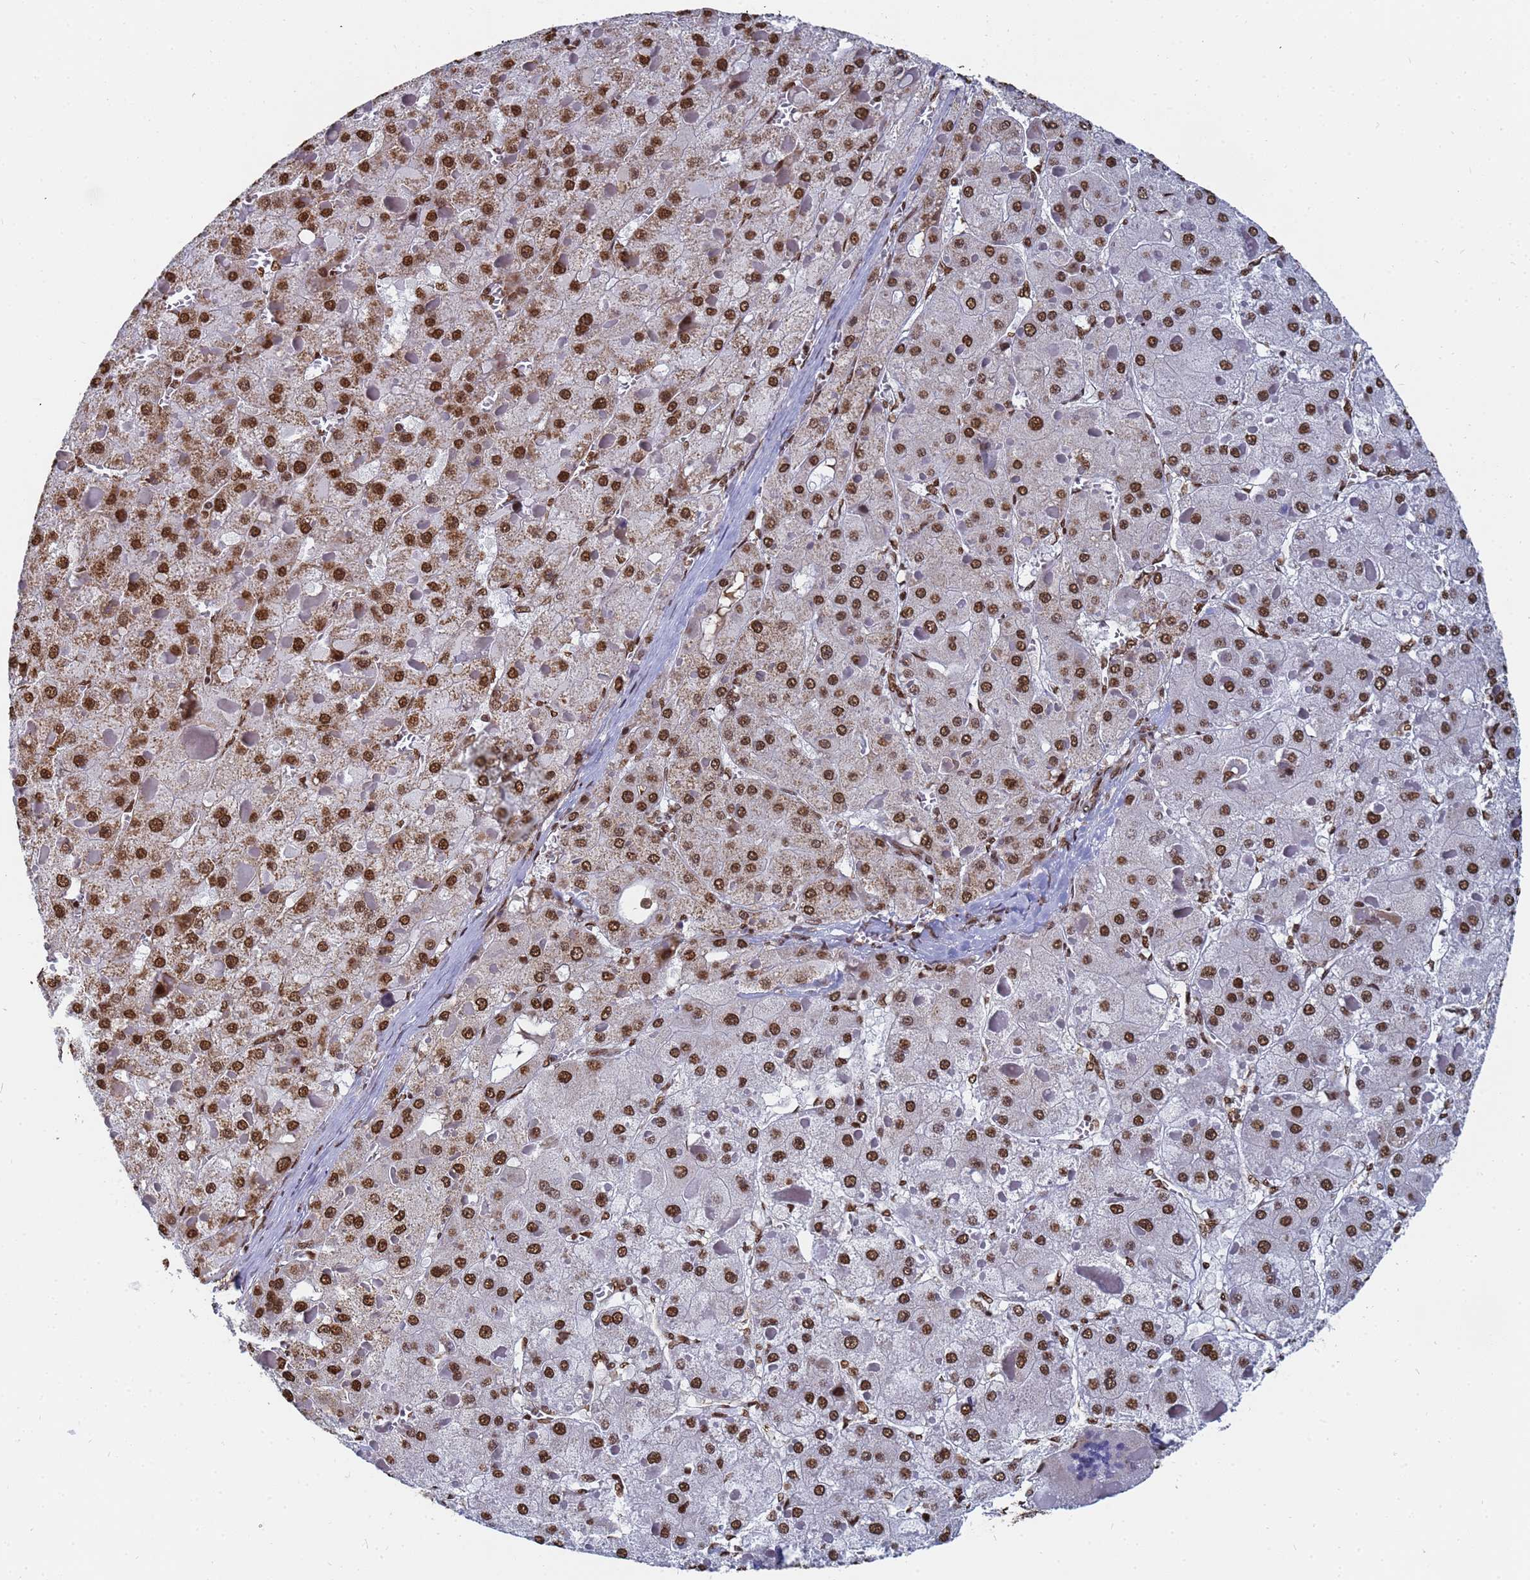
{"staining": {"intensity": "strong", "quantity": ">75%", "location": "nuclear"}, "tissue": "liver cancer", "cell_type": "Tumor cells", "image_type": "cancer", "snomed": [{"axis": "morphology", "description": "Carcinoma, Hepatocellular, NOS"}, {"axis": "topography", "description": "Liver"}], "caption": "The micrograph exhibits staining of hepatocellular carcinoma (liver), revealing strong nuclear protein staining (brown color) within tumor cells. (DAB (3,3'-diaminobenzidine) = brown stain, brightfield microscopy at high magnification).", "gene": "RAVER2", "patient": {"sex": "female", "age": 73}}